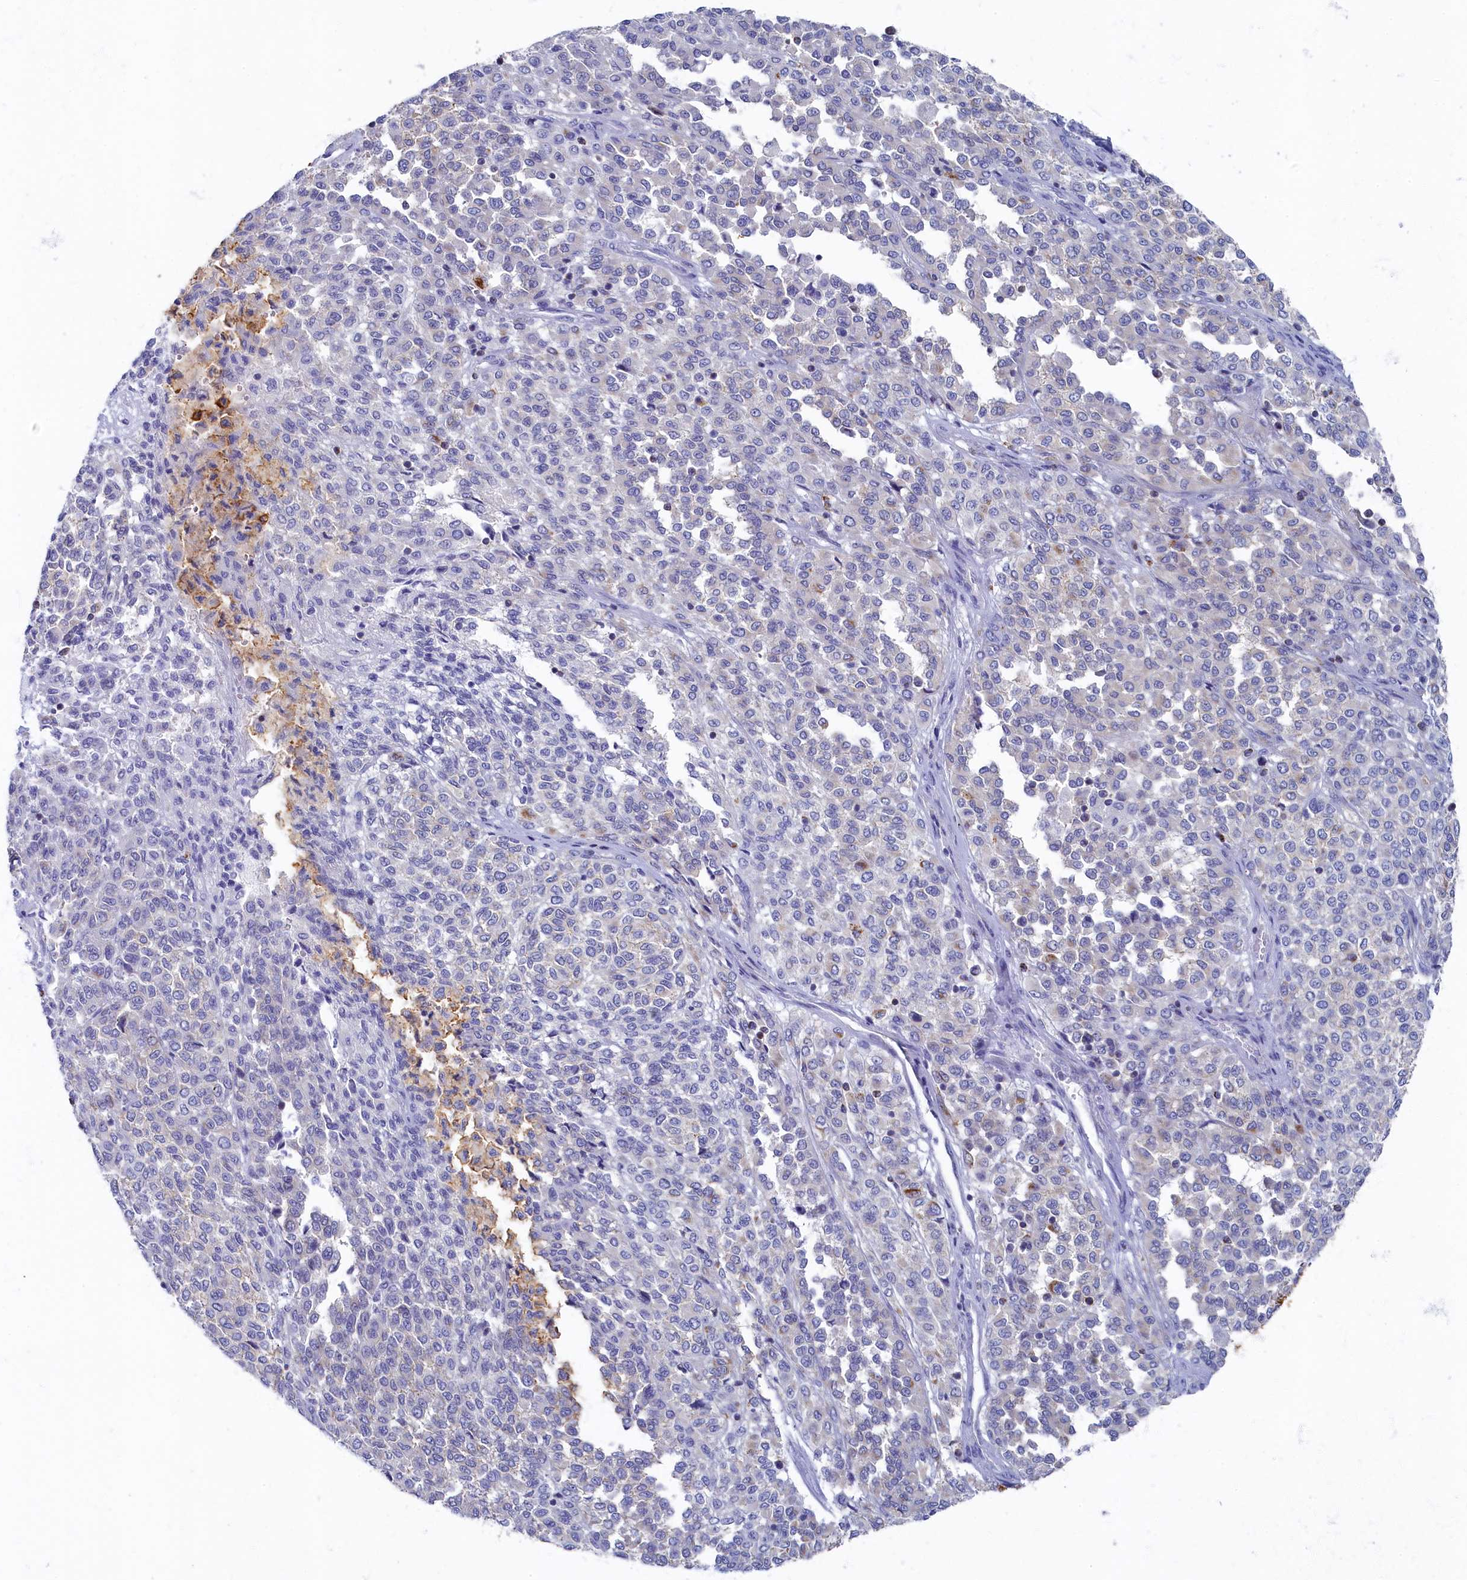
{"staining": {"intensity": "negative", "quantity": "none", "location": "none"}, "tissue": "melanoma", "cell_type": "Tumor cells", "image_type": "cancer", "snomed": [{"axis": "morphology", "description": "Malignant melanoma, Metastatic site"}, {"axis": "topography", "description": "Pancreas"}], "caption": "Immunohistochemical staining of malignant melanoma (metastatic site) displays no significant staining in tumor cells.", "gene": "OCIAD2", "patient": {"sex": "female", "age": 30}}